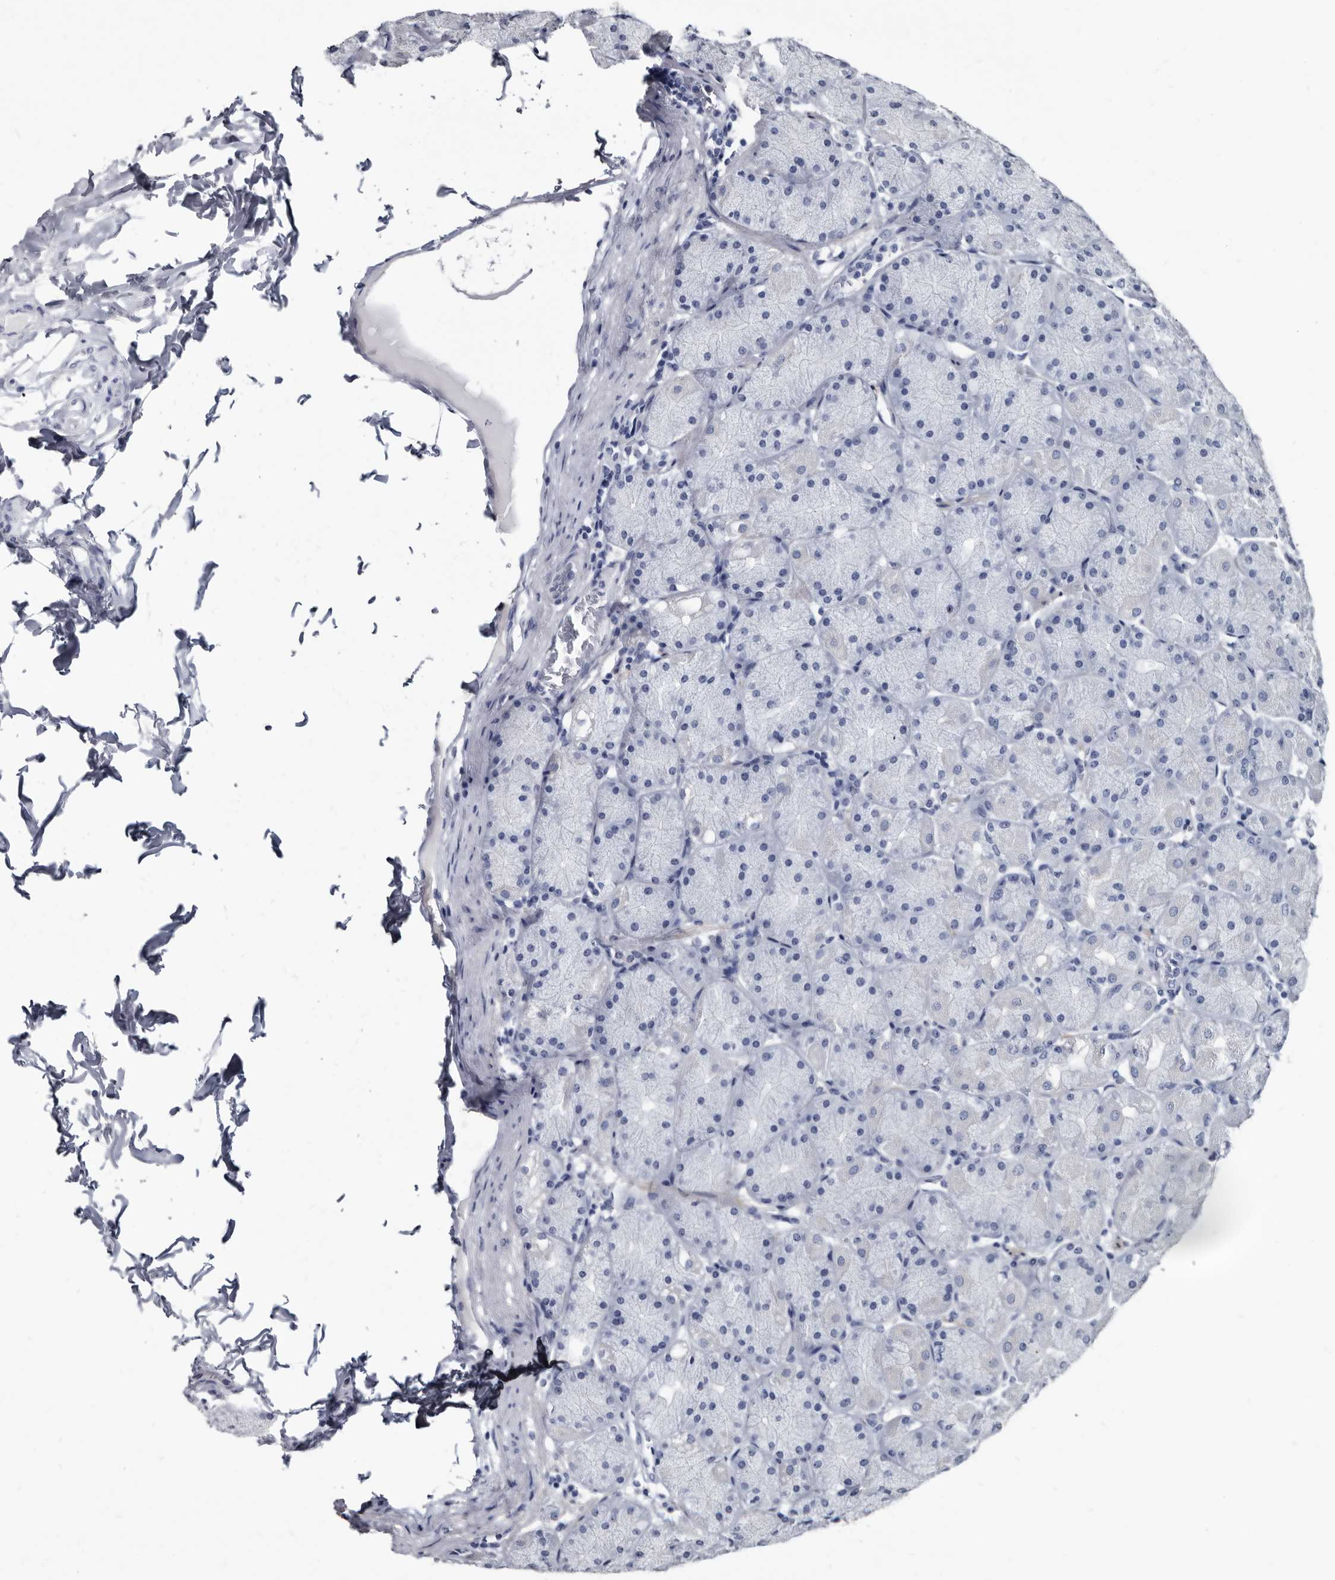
{"staining": {"intensity": "negative", "quantity": "none", "location": "none"}, "tissue": "stomach", "cell_type": "Glandular cells", "image_type": "normal", "snomed": [{"axis": "morphology", "description": "Normal tissue, NOS"}, {"axis": "topography", "description": "Stomach, upper"}], "caption": "A histopathology image of human stomach is negative for staining in glandular cells. (DAB (3,3'-diaminobenzidine) IHC, high magnification).", "gene": "PRSS8", "patient": {"sex": "female", "age": 56}}